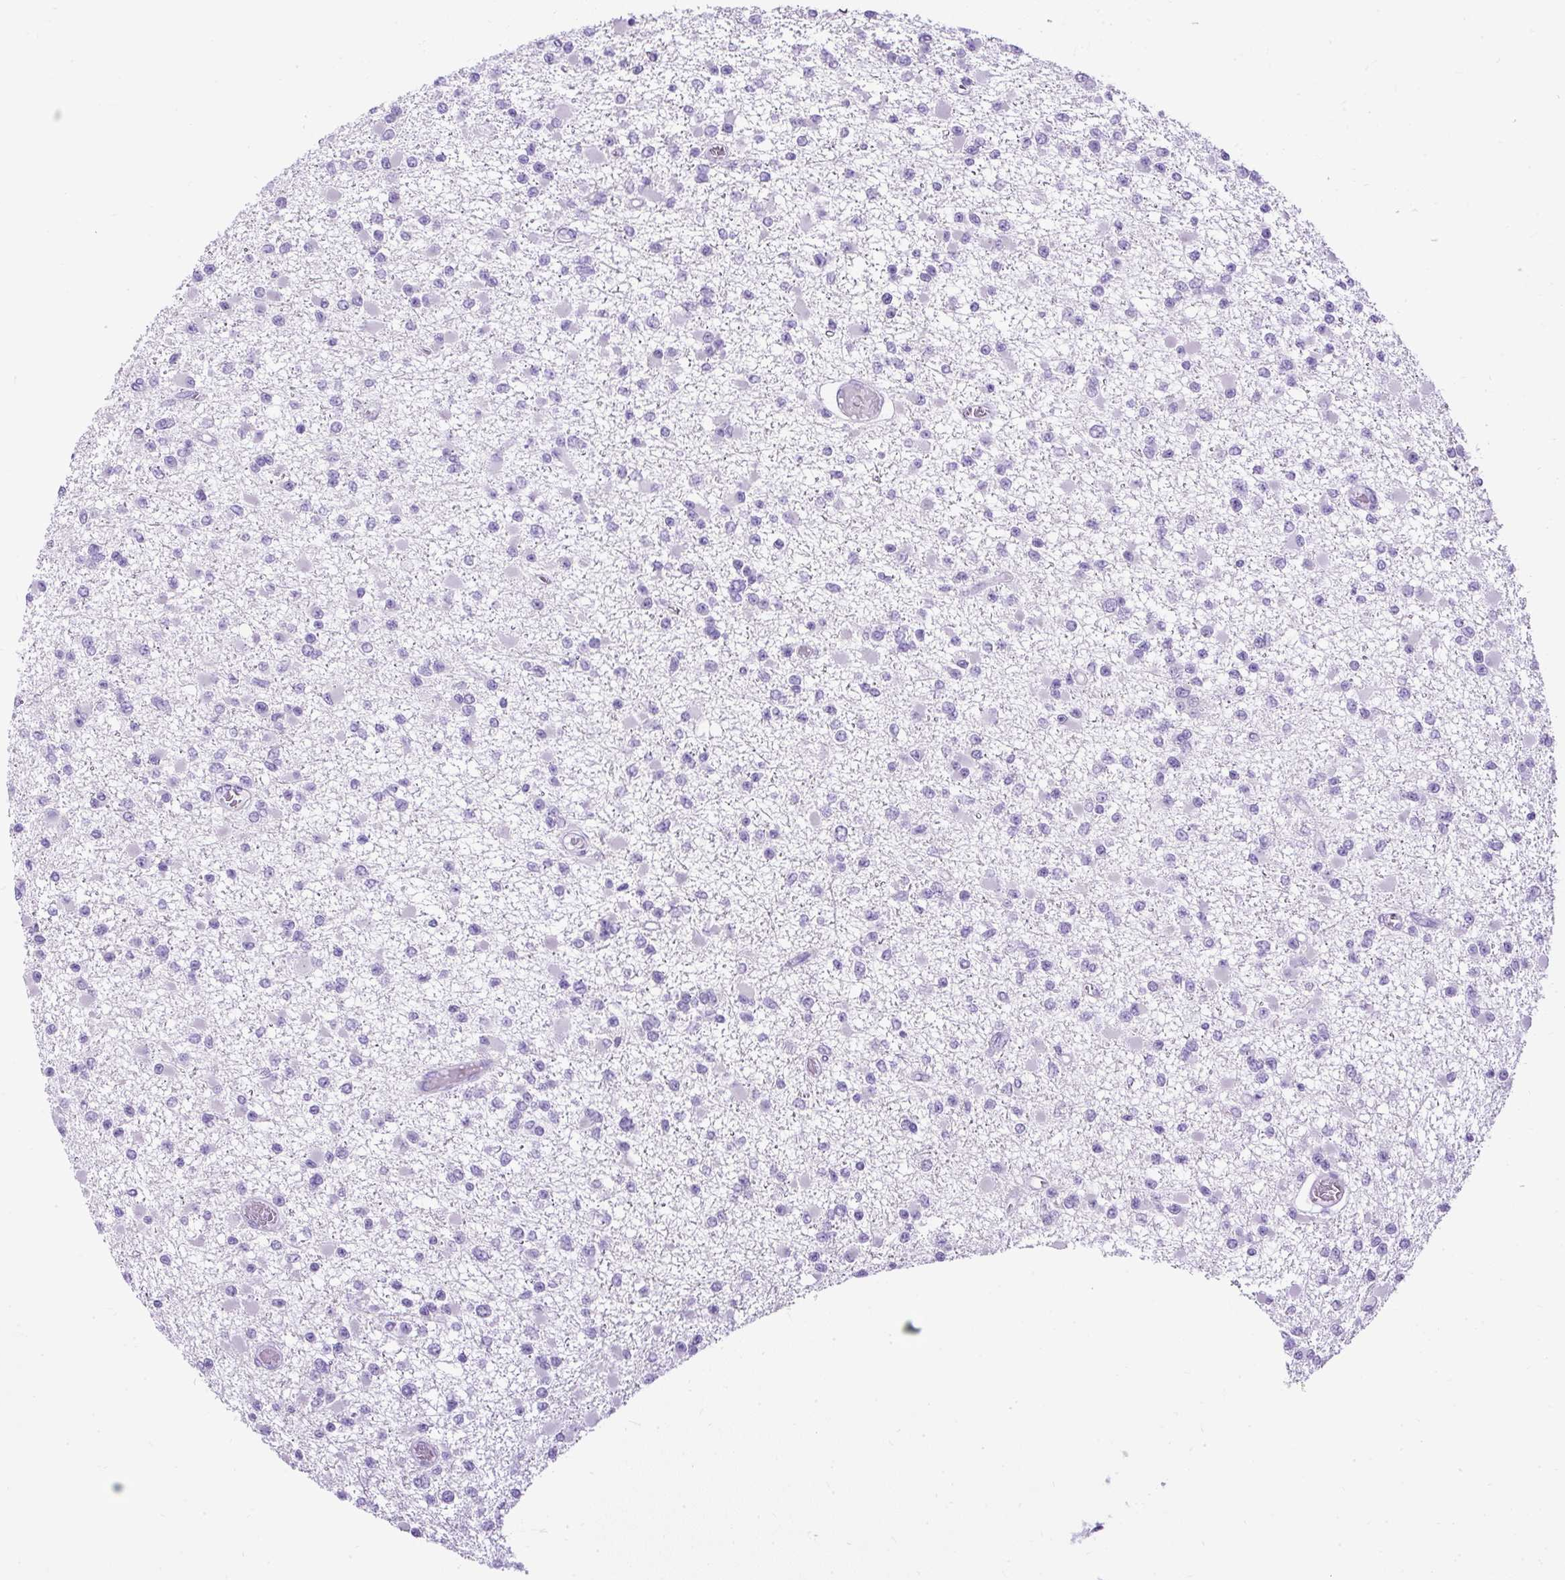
{"staining": {"intensity": "negative", "quantity": "none", "location": "none"}, "tissue": "glioma", "cell_type": "Tumor cells", "image_type": "cancer", "snomed": [{"axis": "morphology", "description": "Glioma, malignant, Low grade"}, {"axis": "topography", "description": "Brain"}], "caption": "A histopathology image of malignant glioma (low-grade) stained for a protein exhibits no brown staining in tumor cells.", "gene": "UPP1", "patient": {"sex": "female", "age": 22}}